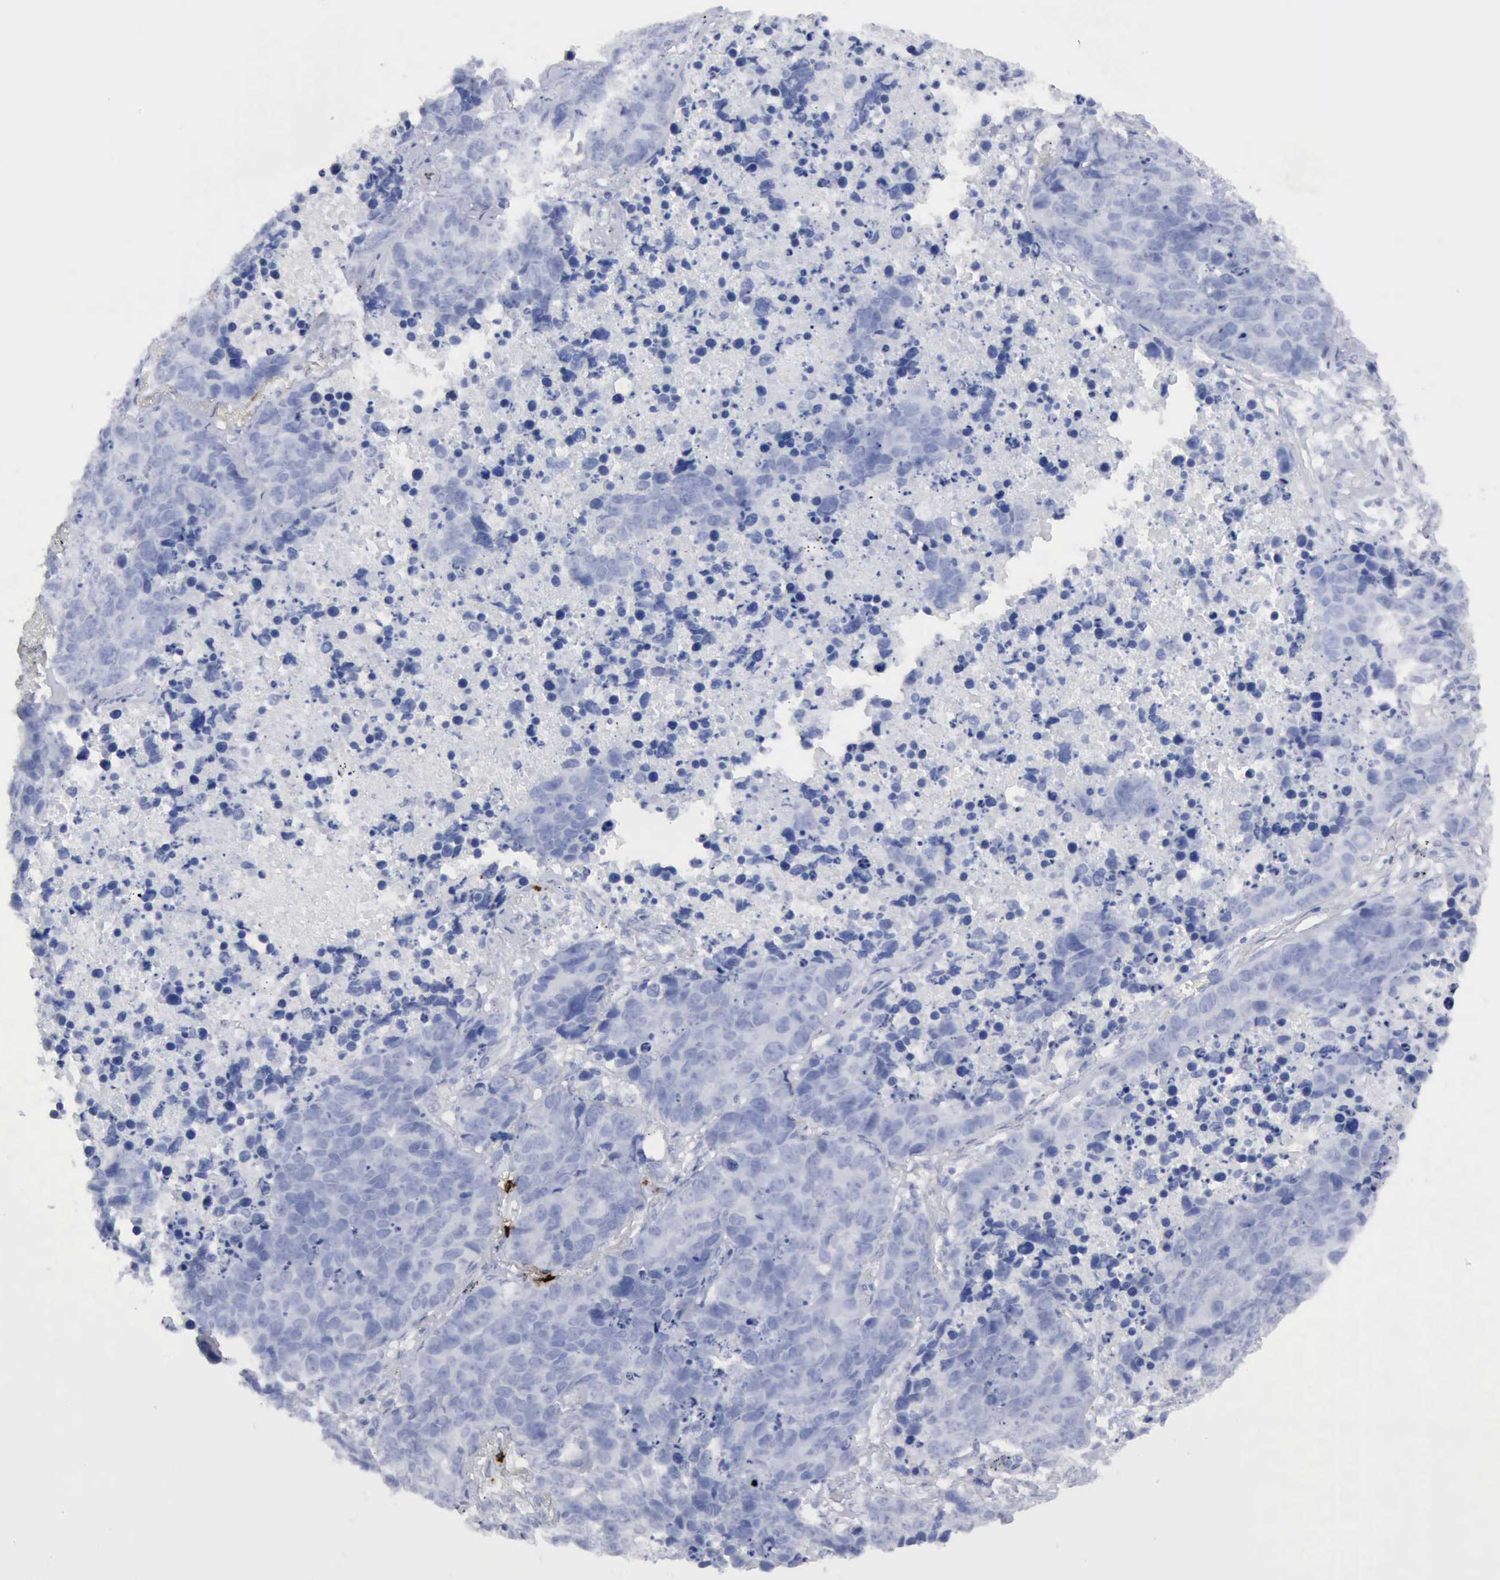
{"staining": {"intensity": "negative", "quantity": "none", "location": "none"}, "tissue": "lung cancer", "cell_type": "Tumor cells", "image_type": "cancer", "snomed": [{"axis": "morphology", "description": "Carcinoid, malignant, NOS"}, {"axis": "topography", "description": "Lung"}], "caption": "This is an immunohistochemistry micrograph of human lung cancer (malignant carcinoid). There is no staining in tumor cells.", "gene": "CMA1", "patient": {"sex": "male", "age": 60}}